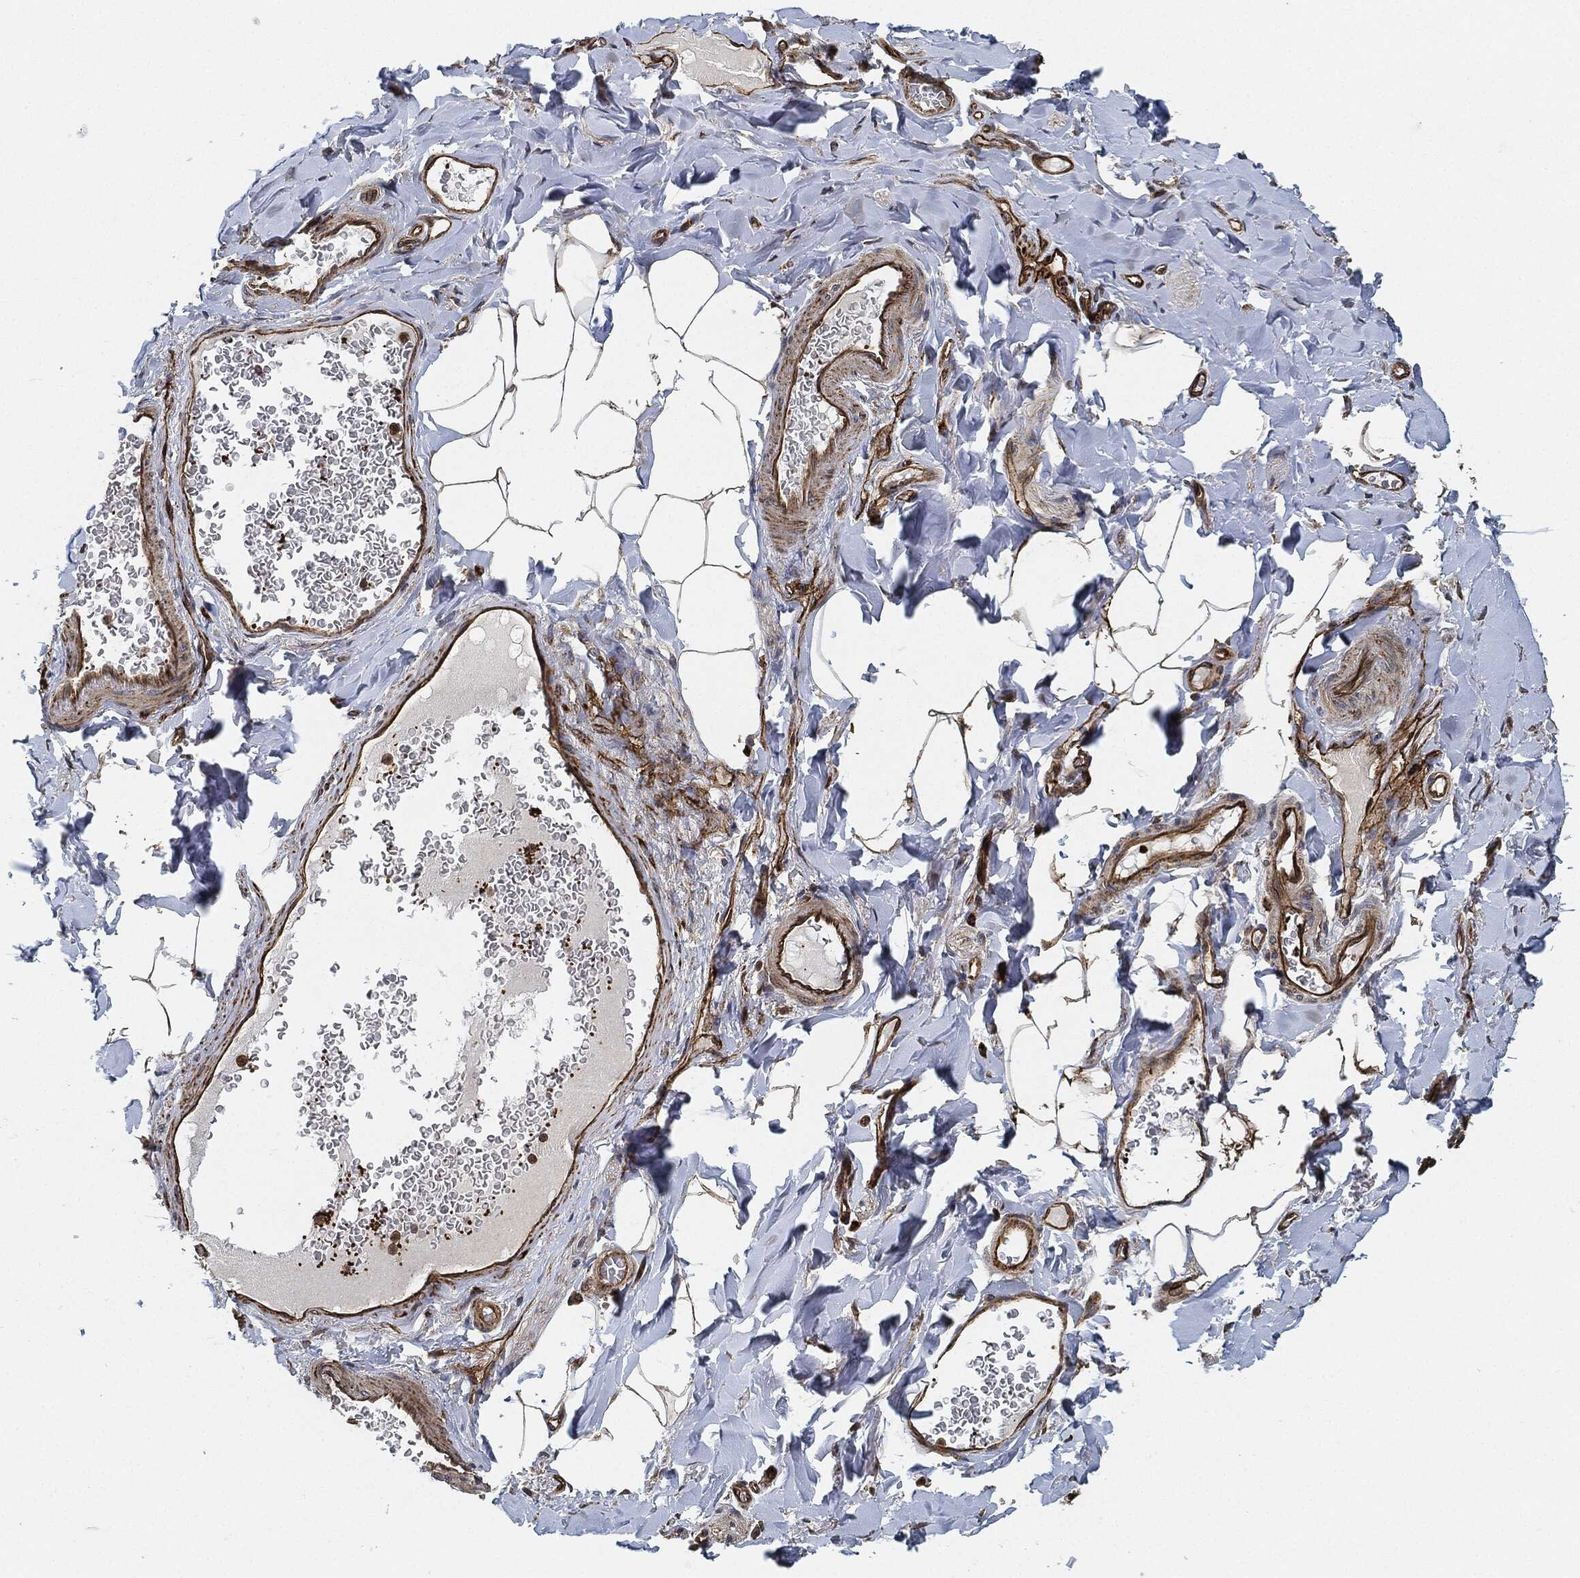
{"staining": {"intensity": "strong", "quantity": ">75%", "location": "cytoplasmic/membranous"}, "tissue": "adipose tissue", "cell_type": "Adipocytes", "image_type": "normal", "snomed": [{"axis": "morphology", "description": "Normal tissue, NOS"}, {"axis": "topography", "description": "Smooth muscle"}, {"axis": "topography", "description": "Duodenum"}, {"axis": "topography", "description": "Peripheral nerve tissue"}], "caption": "Protein staining by IHC demonstrates strong cytoplasmic/membranous staining in approximately >75% of adipocytes in benign adipose tissue. The staining was performed using DAB to visualize the protein expression in brown, while the nuclei were stained in blue with hematoxylin (Magnification: 20x).", "gene": "MAP3K3", "patient": {"sex": "female", "age": 61}}